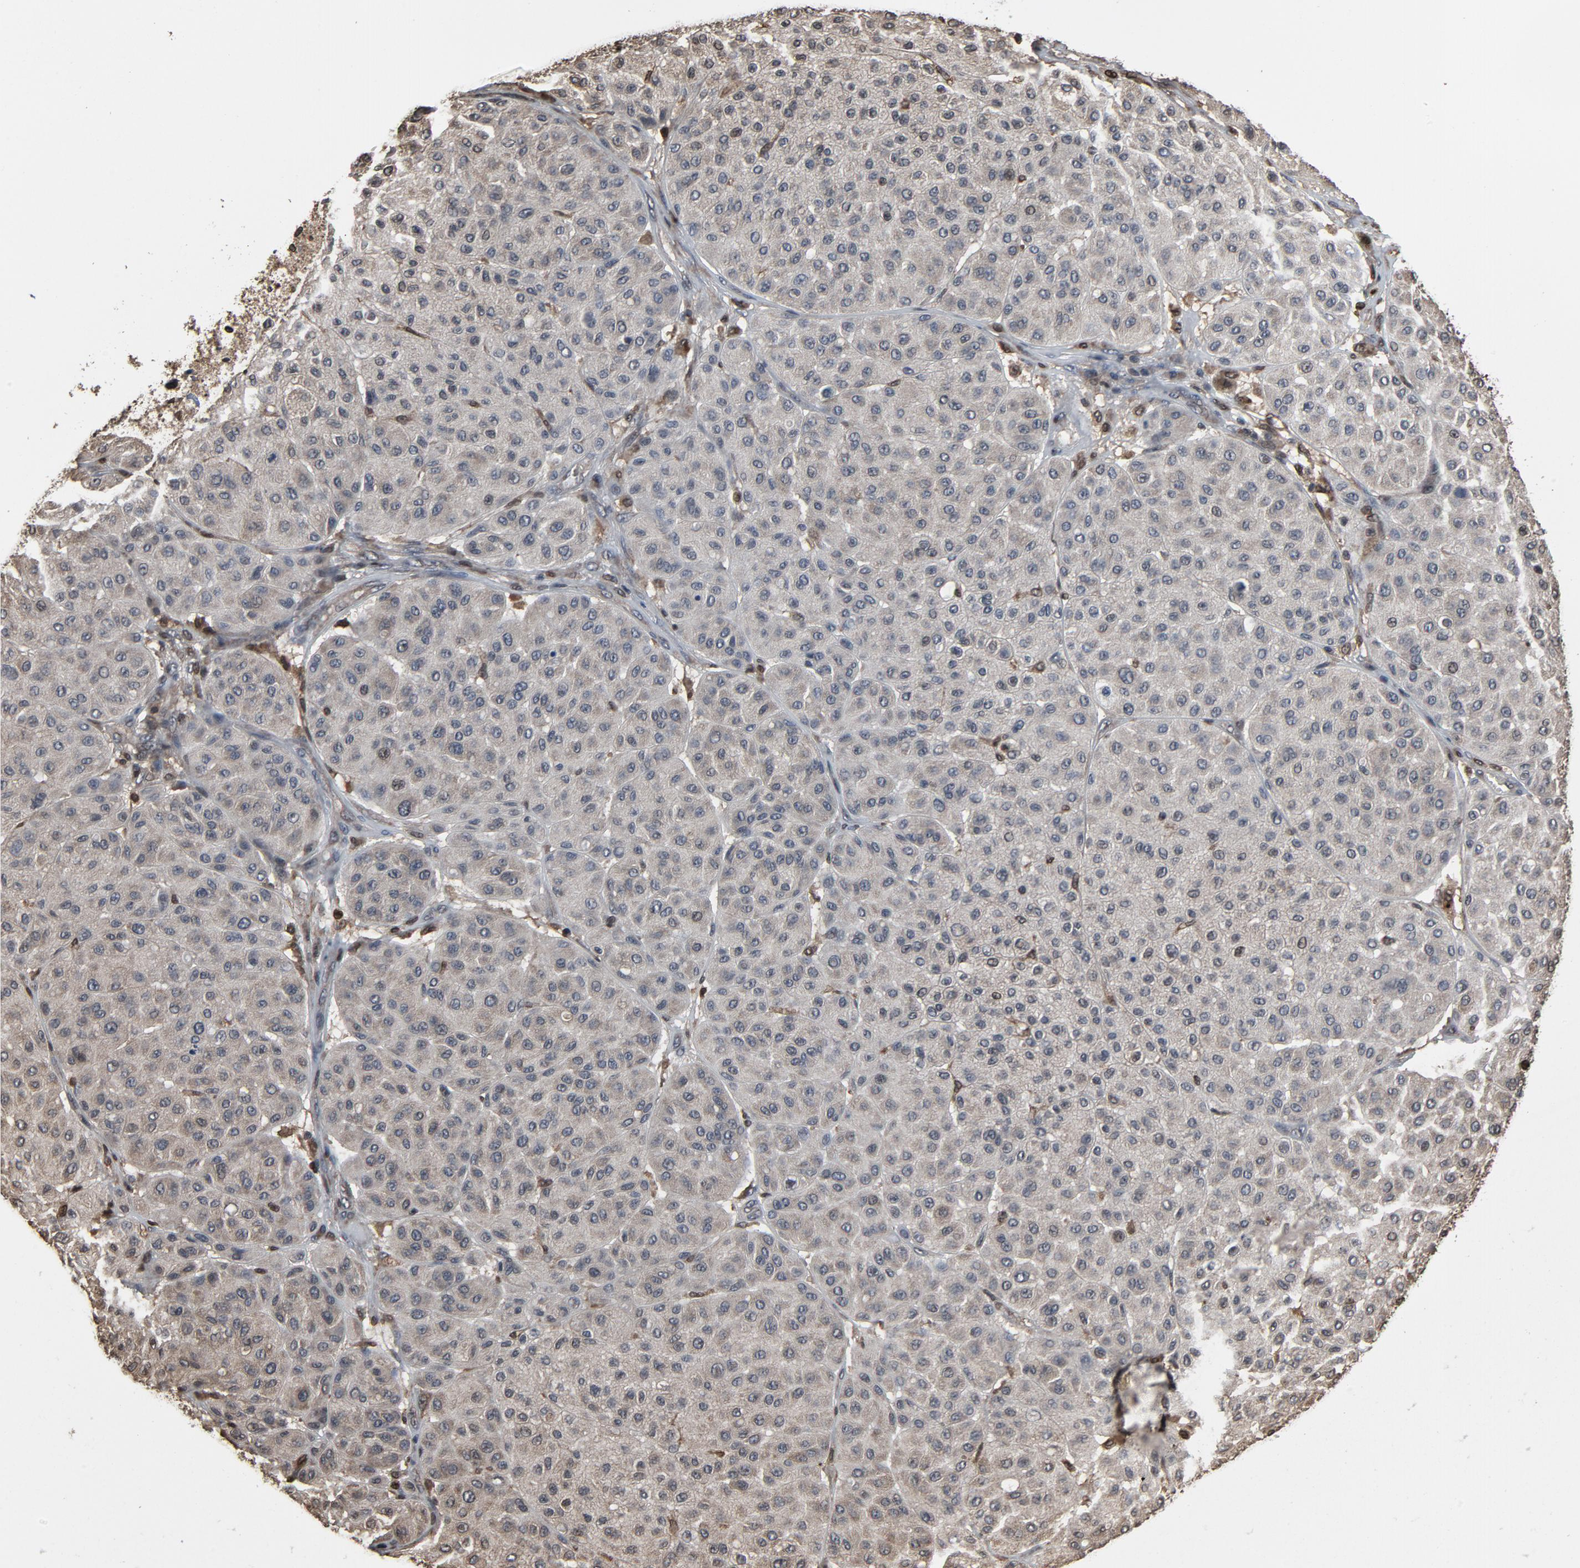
{"staining": {"intensity": "weak", "quantity": ">75%", "location": "cytoplasmic/membranous"}, "tissue": "melanoma", "cell_type": "Tumor cells", "image_type": "cancer", "snomed": [{"axis": "morphology", "description": "Normal tissue, NOS"}, {"axis": "morphology", "description": "Malignant melanoma, Metastatic site"}, {"axis": "topography", "description": "Skin"}], "caption": "Tumor cells show low levels of weak cytoplasmic/membranous positivity in about >75% of cells in malignant melanoma (metastatic site).", "gene": "UBE2D1", "patient": {"sex": "male", "age": 41}}